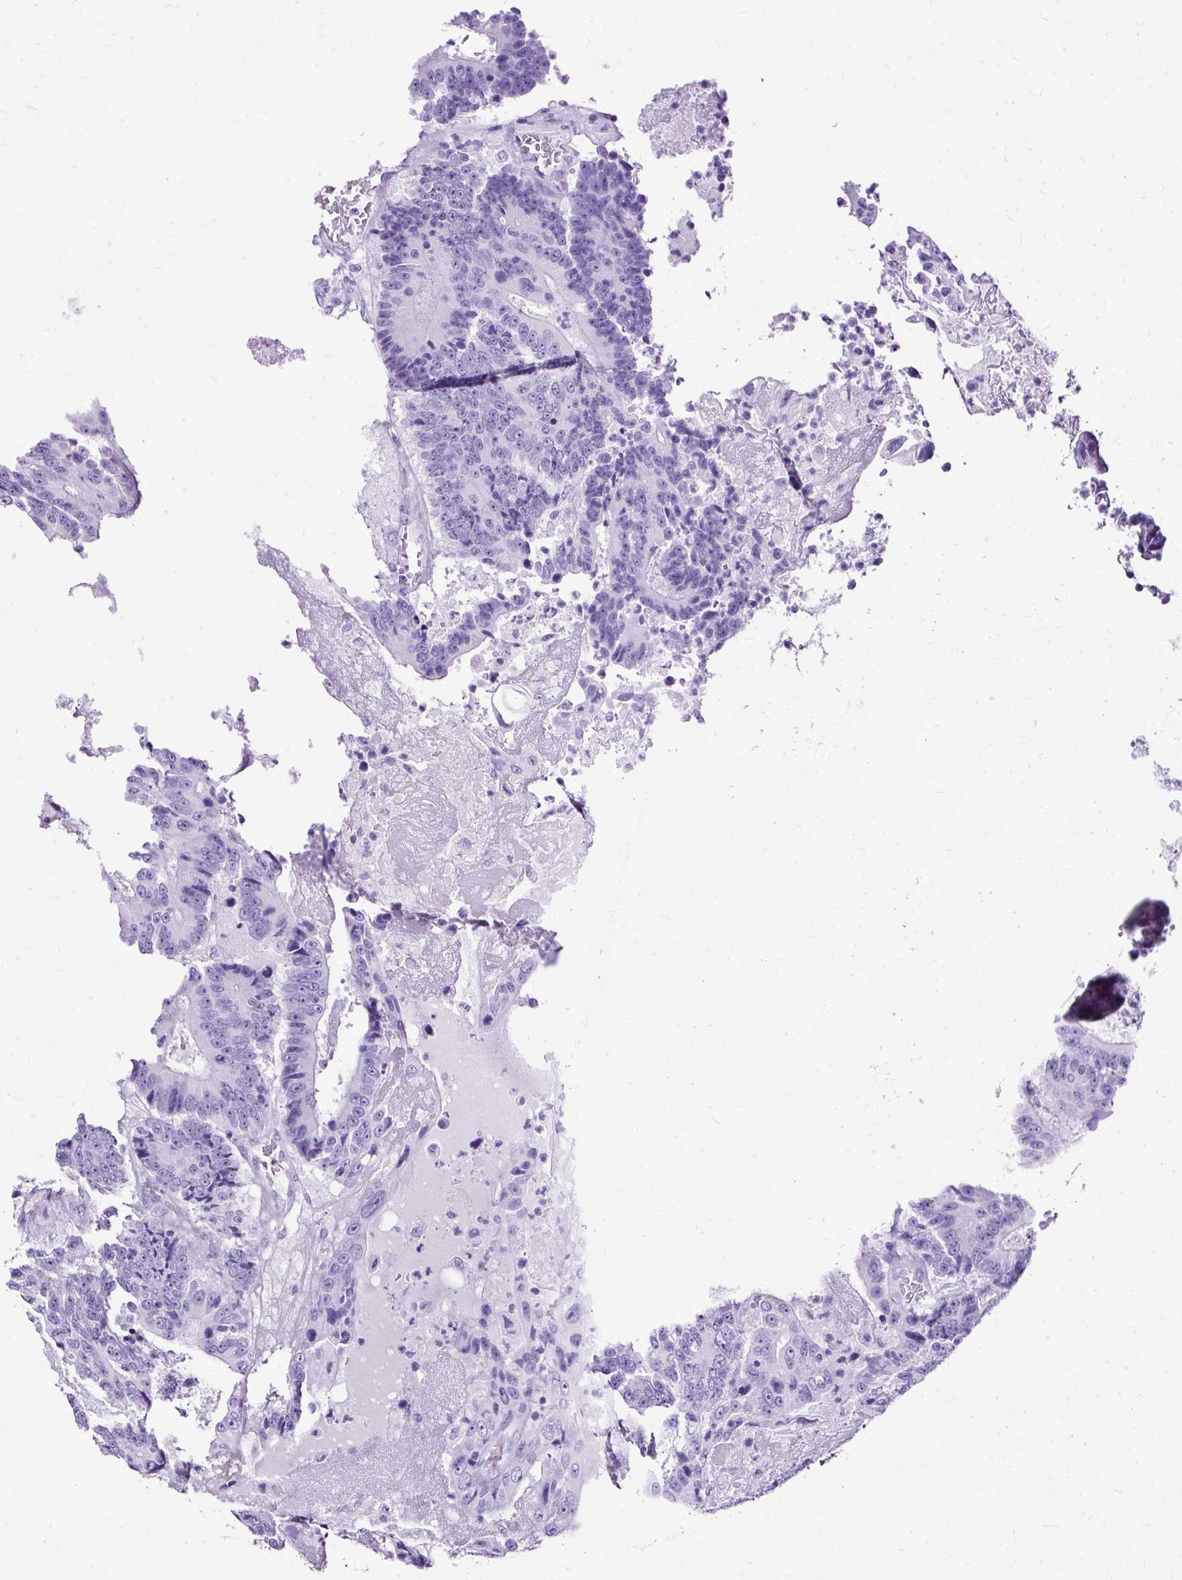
{"staining": {"intensity": "negative", "quantity": "none", "location": "none"}, "tissue": "colorectal cancer", "cell_type": "Tumor cells", "image_type": "cancer", "snomed": [{"axis": "morphology", "description": "Adenocarcinoma, NOS"}, {"axis": "topography", "description": "Colon"}], "caption": "Tumor cells are negative for brown protein staining in colorectal cancer (adenocarcinoma). (Stains: DAB immunohistochemistry (IHC) with hematoxylin counter stain, Microscopy: brightfield microscopy at high magnification).", "gene": "SLC8A2", "patient": {"sex": "male", "age": 83}}